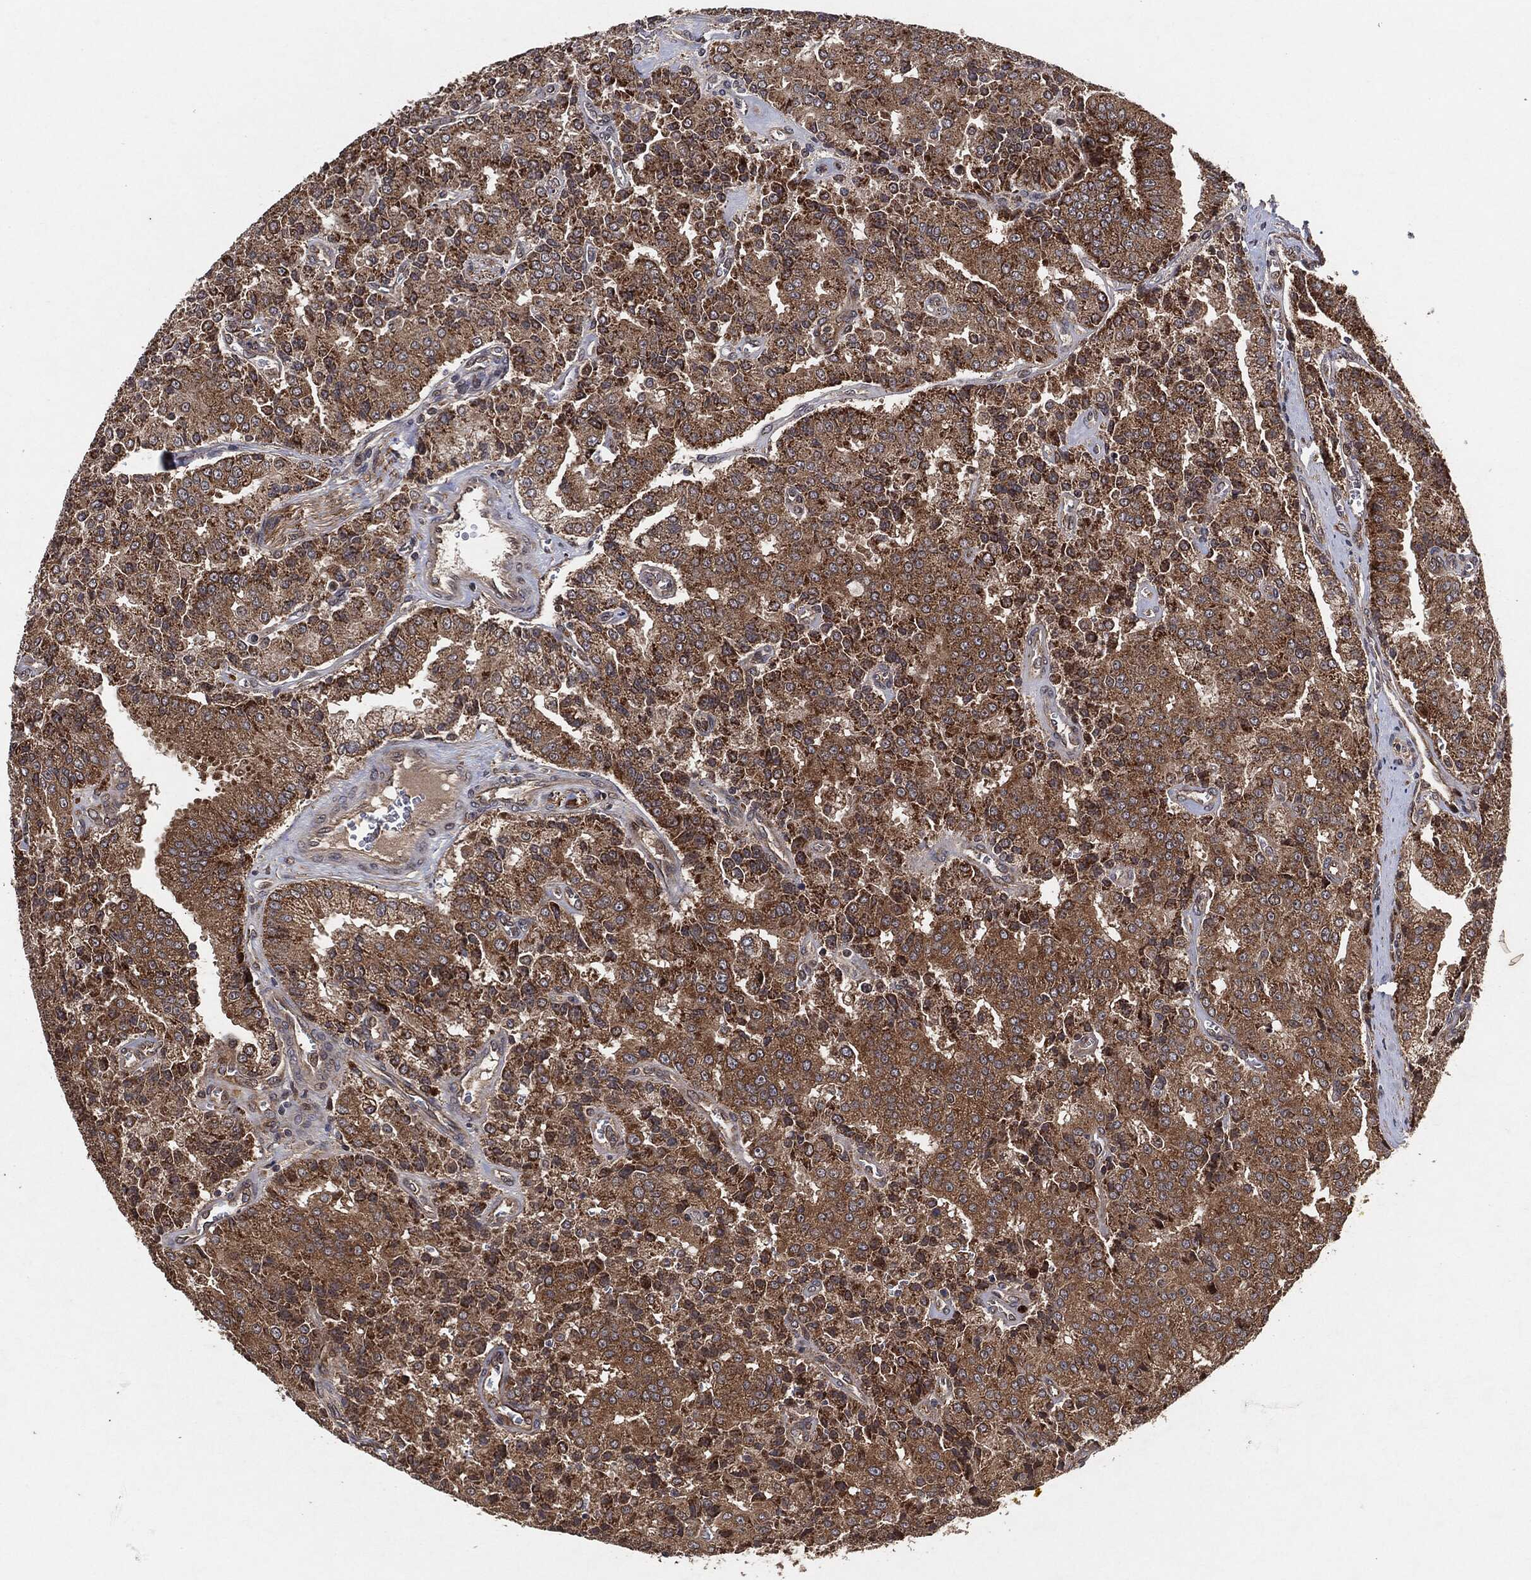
{"staining": {"intensity": "moderate", "quantity": "25%-75%", "location": "cytoplasmic/membranous"}, "tissue": "prostate cancer", "cell_type": "Tumor cells", "image_type": "cancer", "snomed": [{"axis": "morphology", "description": "Adenocarcinoma, NOS"}, {"axis": "topography", "description": "Prostate and seminal vesicle, NOS"}, {"axis": "topography", "description": "Prostate"}], "caption": "Moderate cytoplasmic/membranous protein expression is present in approximately 25%-75% of tumor cells in prostate cancer (adenocarcinoma).", "gene": "BCAR1", "patient": {"sex": "male", "age": 67}}